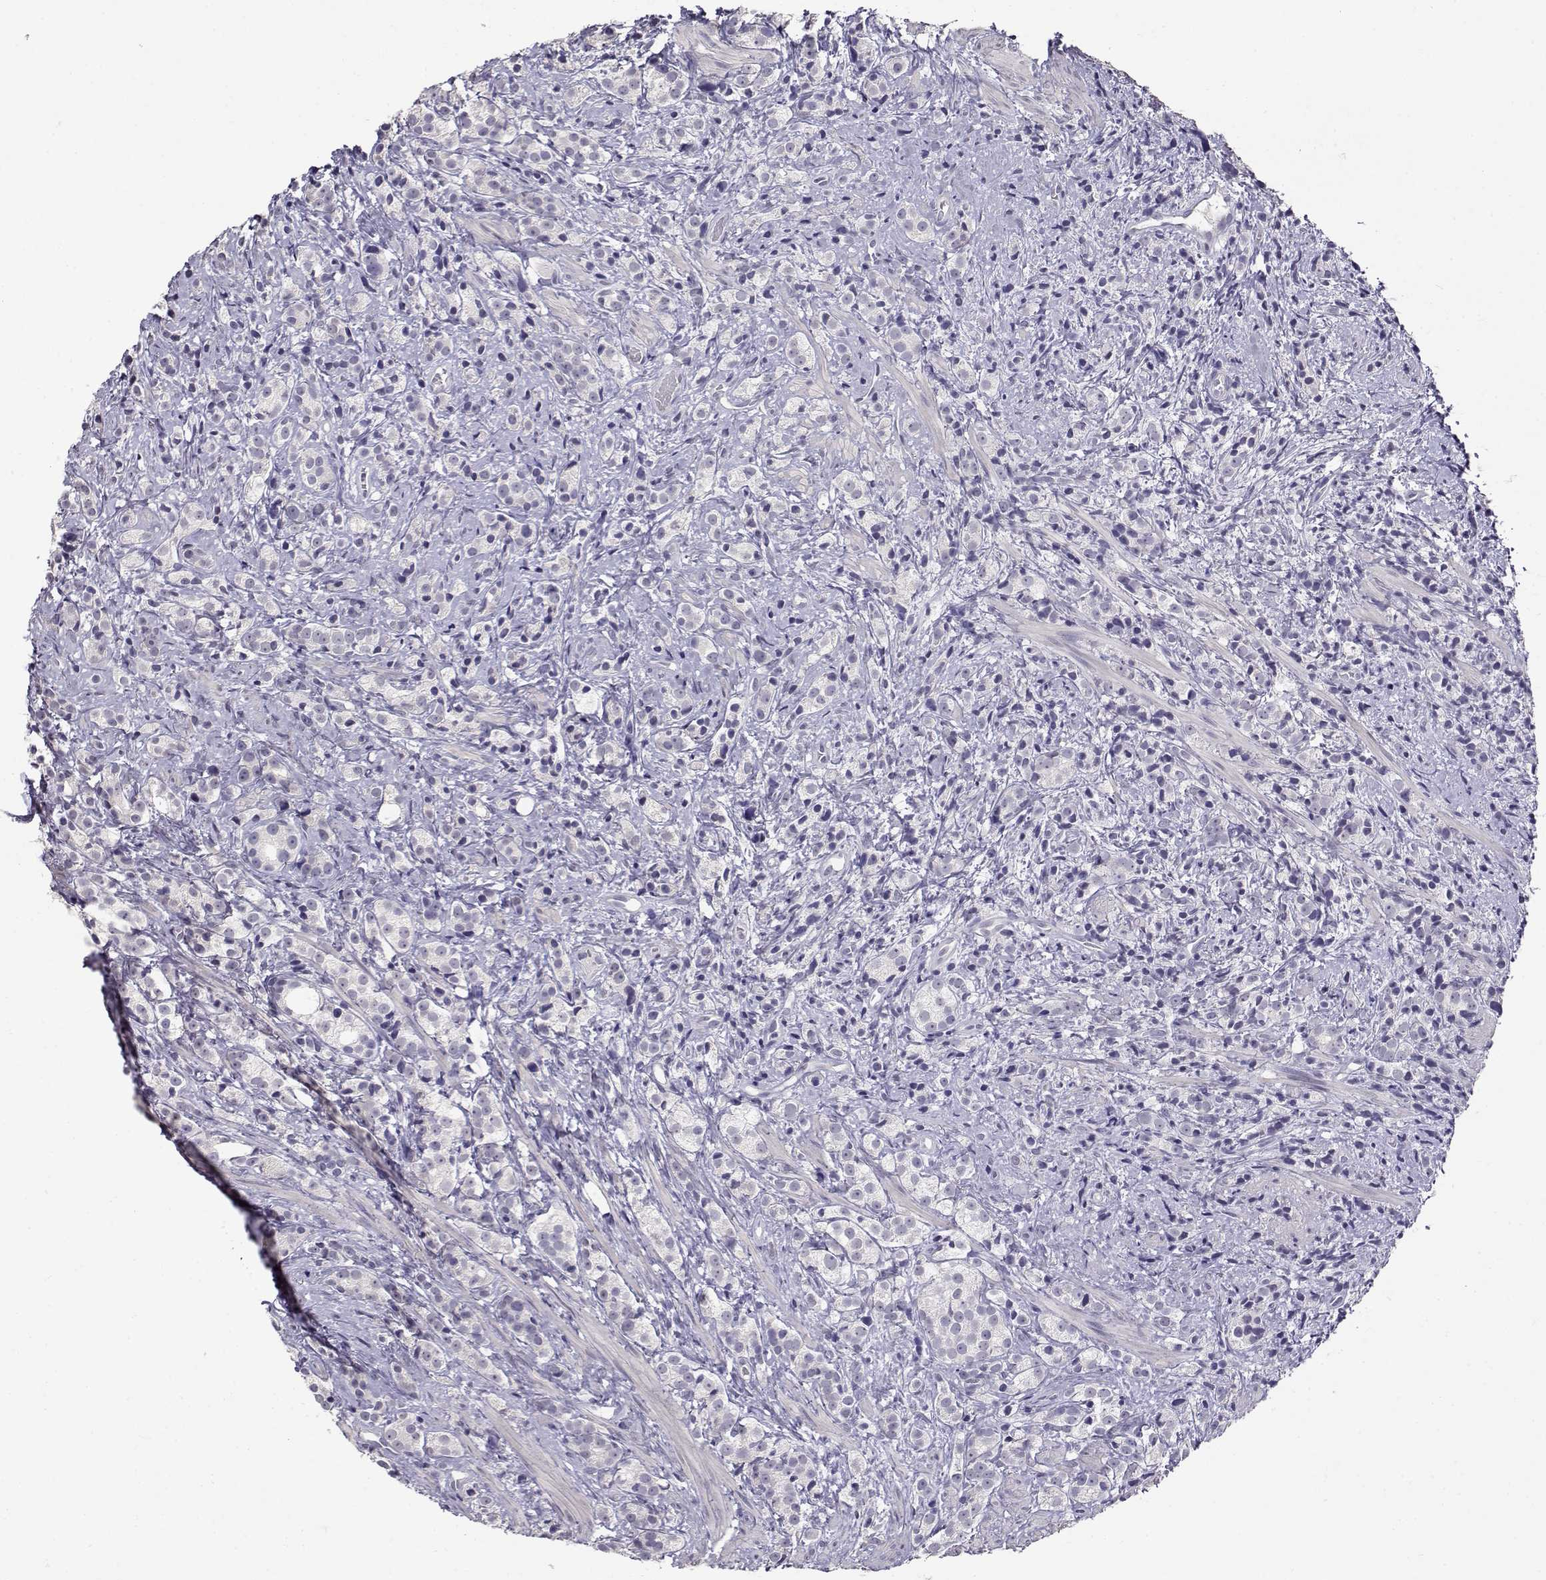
{"staining": {"intensity": "negative", "quantity": "none", "location": "none"}, "tissue": "prostate cancer", "cell_type": "Tumor cells", "image_type": "cancer", "snomed": [{"axis": "morphology", "description": "Adenocarcinoma, High grade"}, {"axis": "topography", "description": "Prostate"}], "caption": "High magnification brightfield microscopy of prostate cancer stained with DAB (brown) and counterstained with hematoxylin (blue): tumor cells show no significant expression. Nuclei are stained in blue.", "gene": "RHOXF2", "patient": {"sex": "male", "age": 53}}